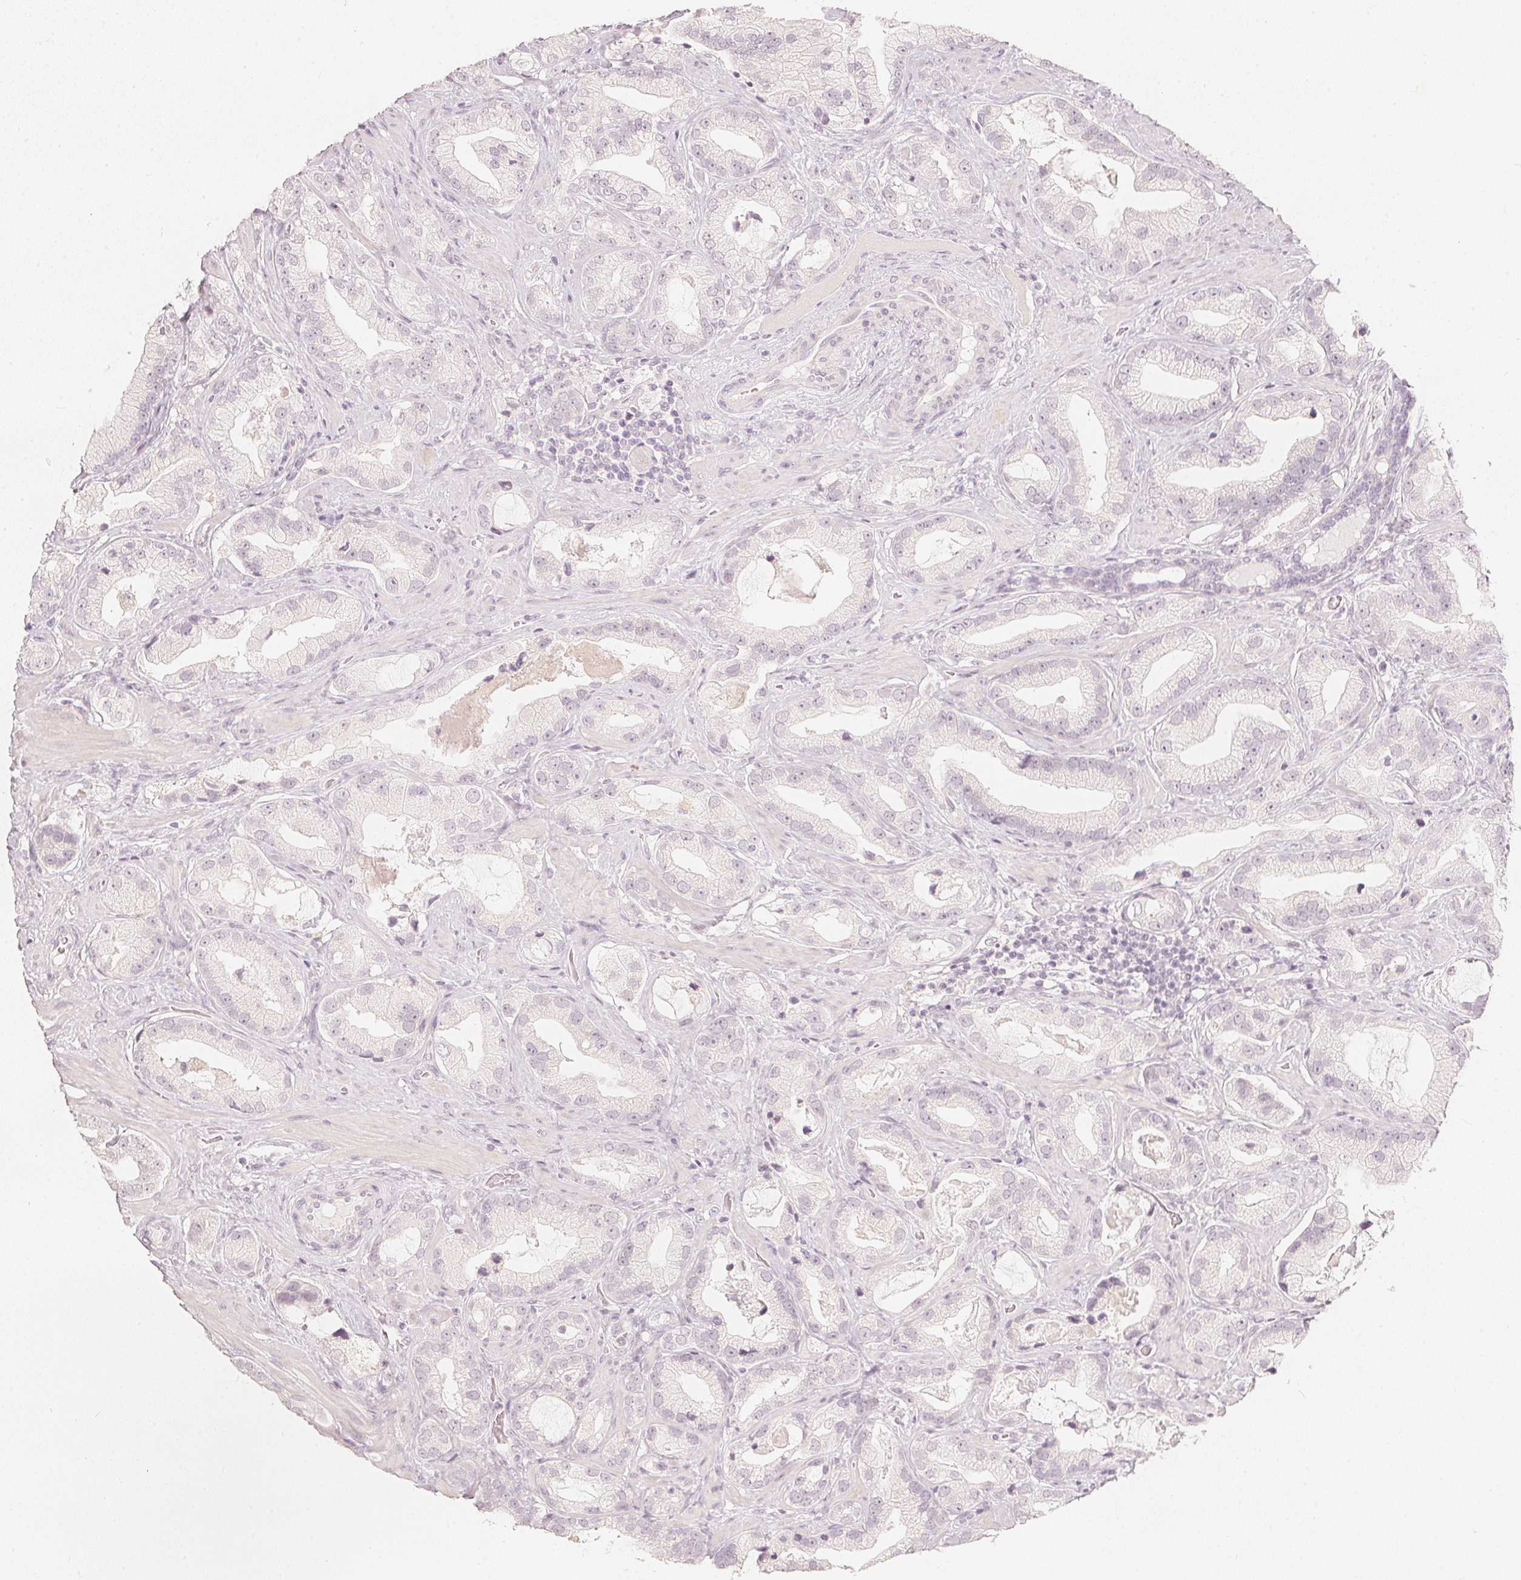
{"staining": {"intensity": "negative", "quantity": "none", "location": "none"}, "tissue": "prostate cancer", "cell_type": "Tumor cells", "image_type": "cancer", "snomed": [{"axis": "morphology", "description": "Adenocarcinoma, Low grade"}, {"axis": "topography", "description": "Prostate"}], "caption": "DAB immunohistochemical staining of human prostate cancer exhibits no significant expression in tumor cells.", "gene": "CALB1", "patient": {"sex": "male", "age": 62}}